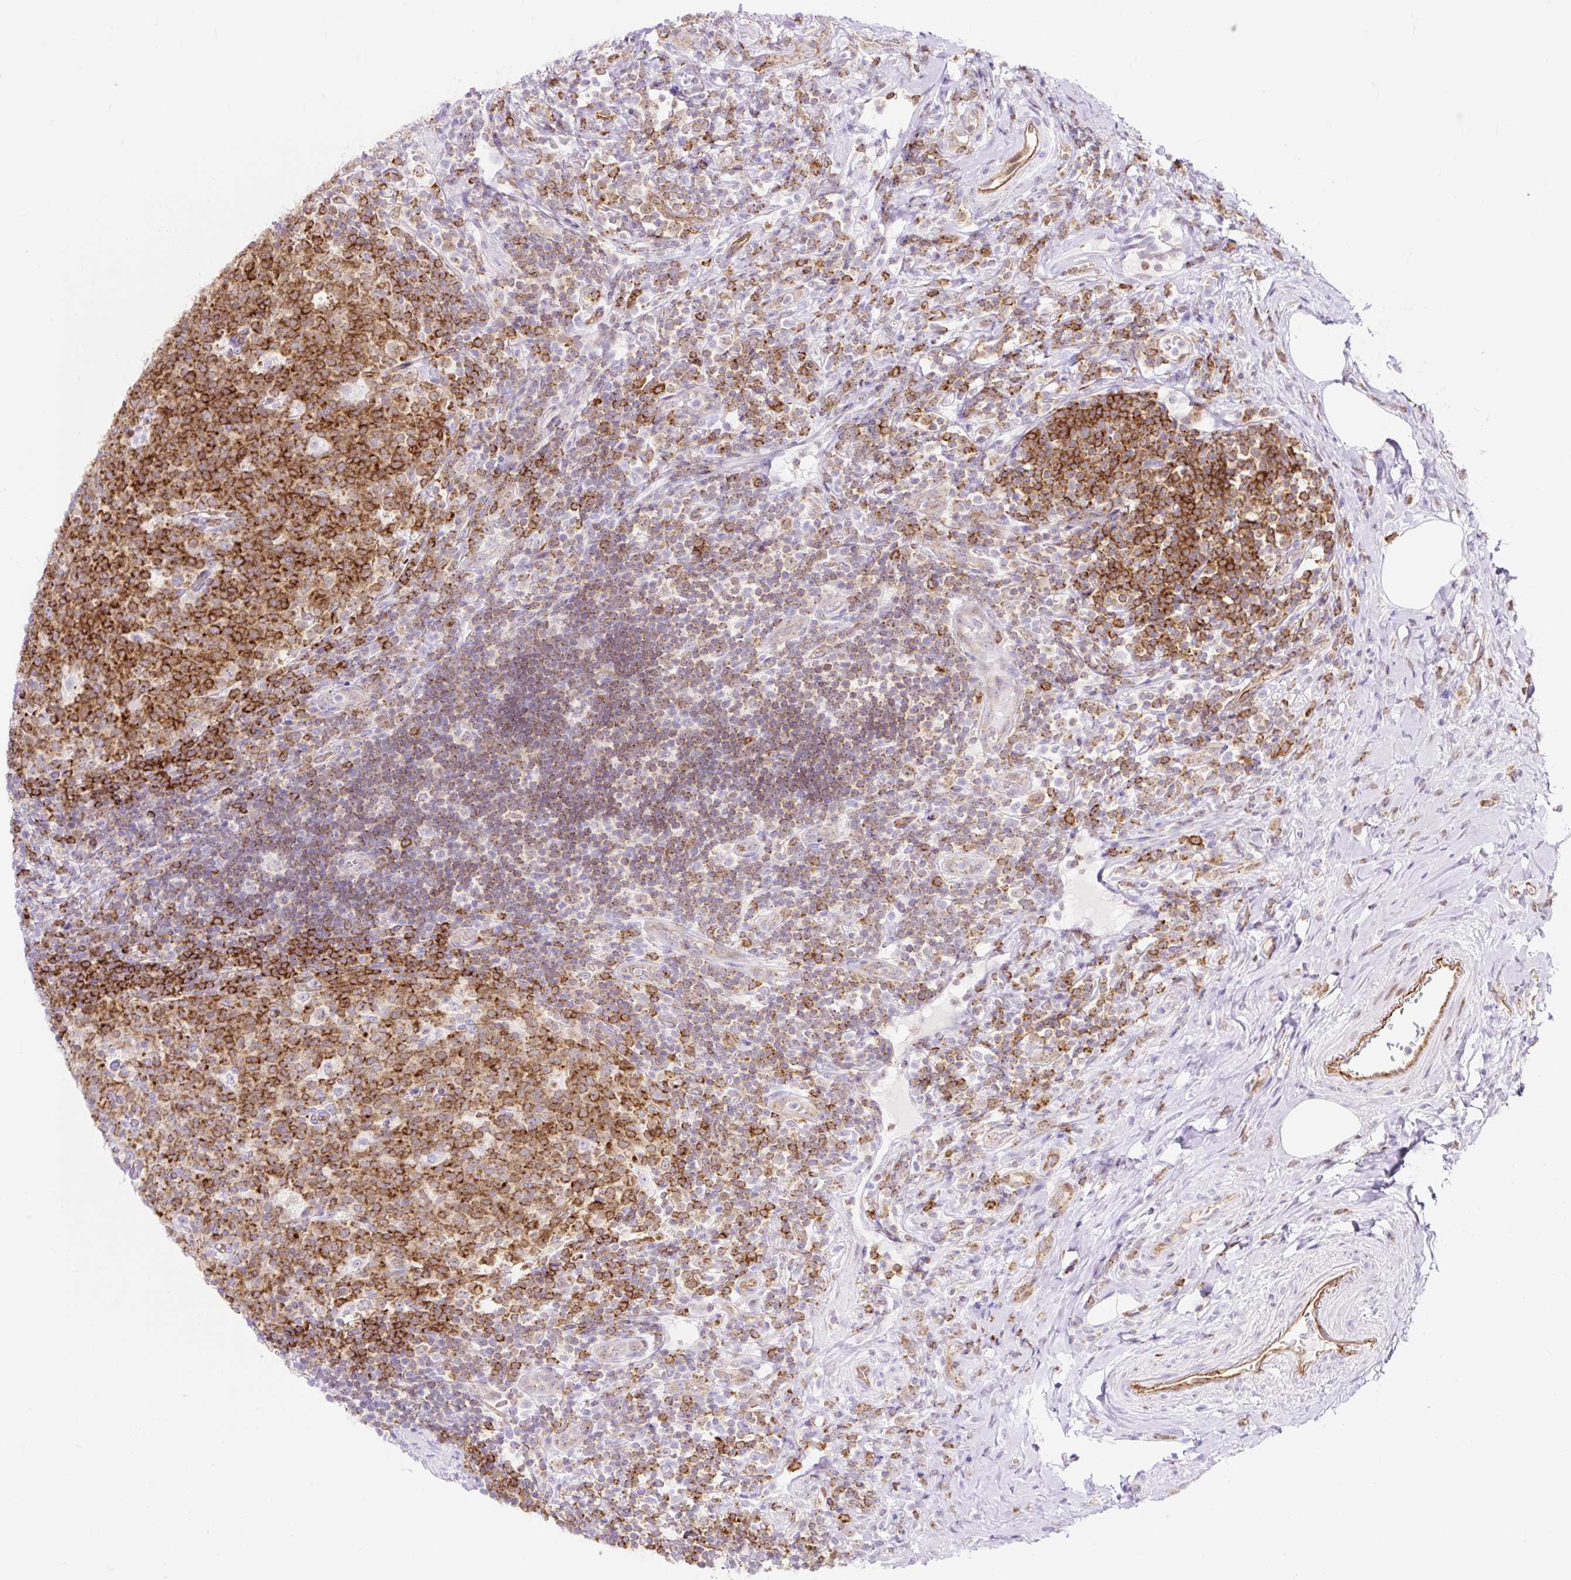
{"staining": {"intensity": "strong", "quantity": "25%-75%", "location": "cytoplasmic/membranous"}, "tissue": "appendix", "cell_type": "Glandular cells", "image_type": "normal", "snomed": [{"axis": "morphology", "description": "Normal tissue, NOS"}, {"axis": "topography", "description": "Appendix"}], "caption": "DAB (3,3'-diaminobenzidine) immunohistochemical staining of unremarkable human appendix reveals strong cytoplasmic/membranous protein staining in about 25%-75% of glandular cells. (DAB (3,3'-diaminobenzidine) = brown stain, brightfield microscopy at high magnification).", "gene": "HIP1R", "patient": {"sex": "female", "age": 43}}